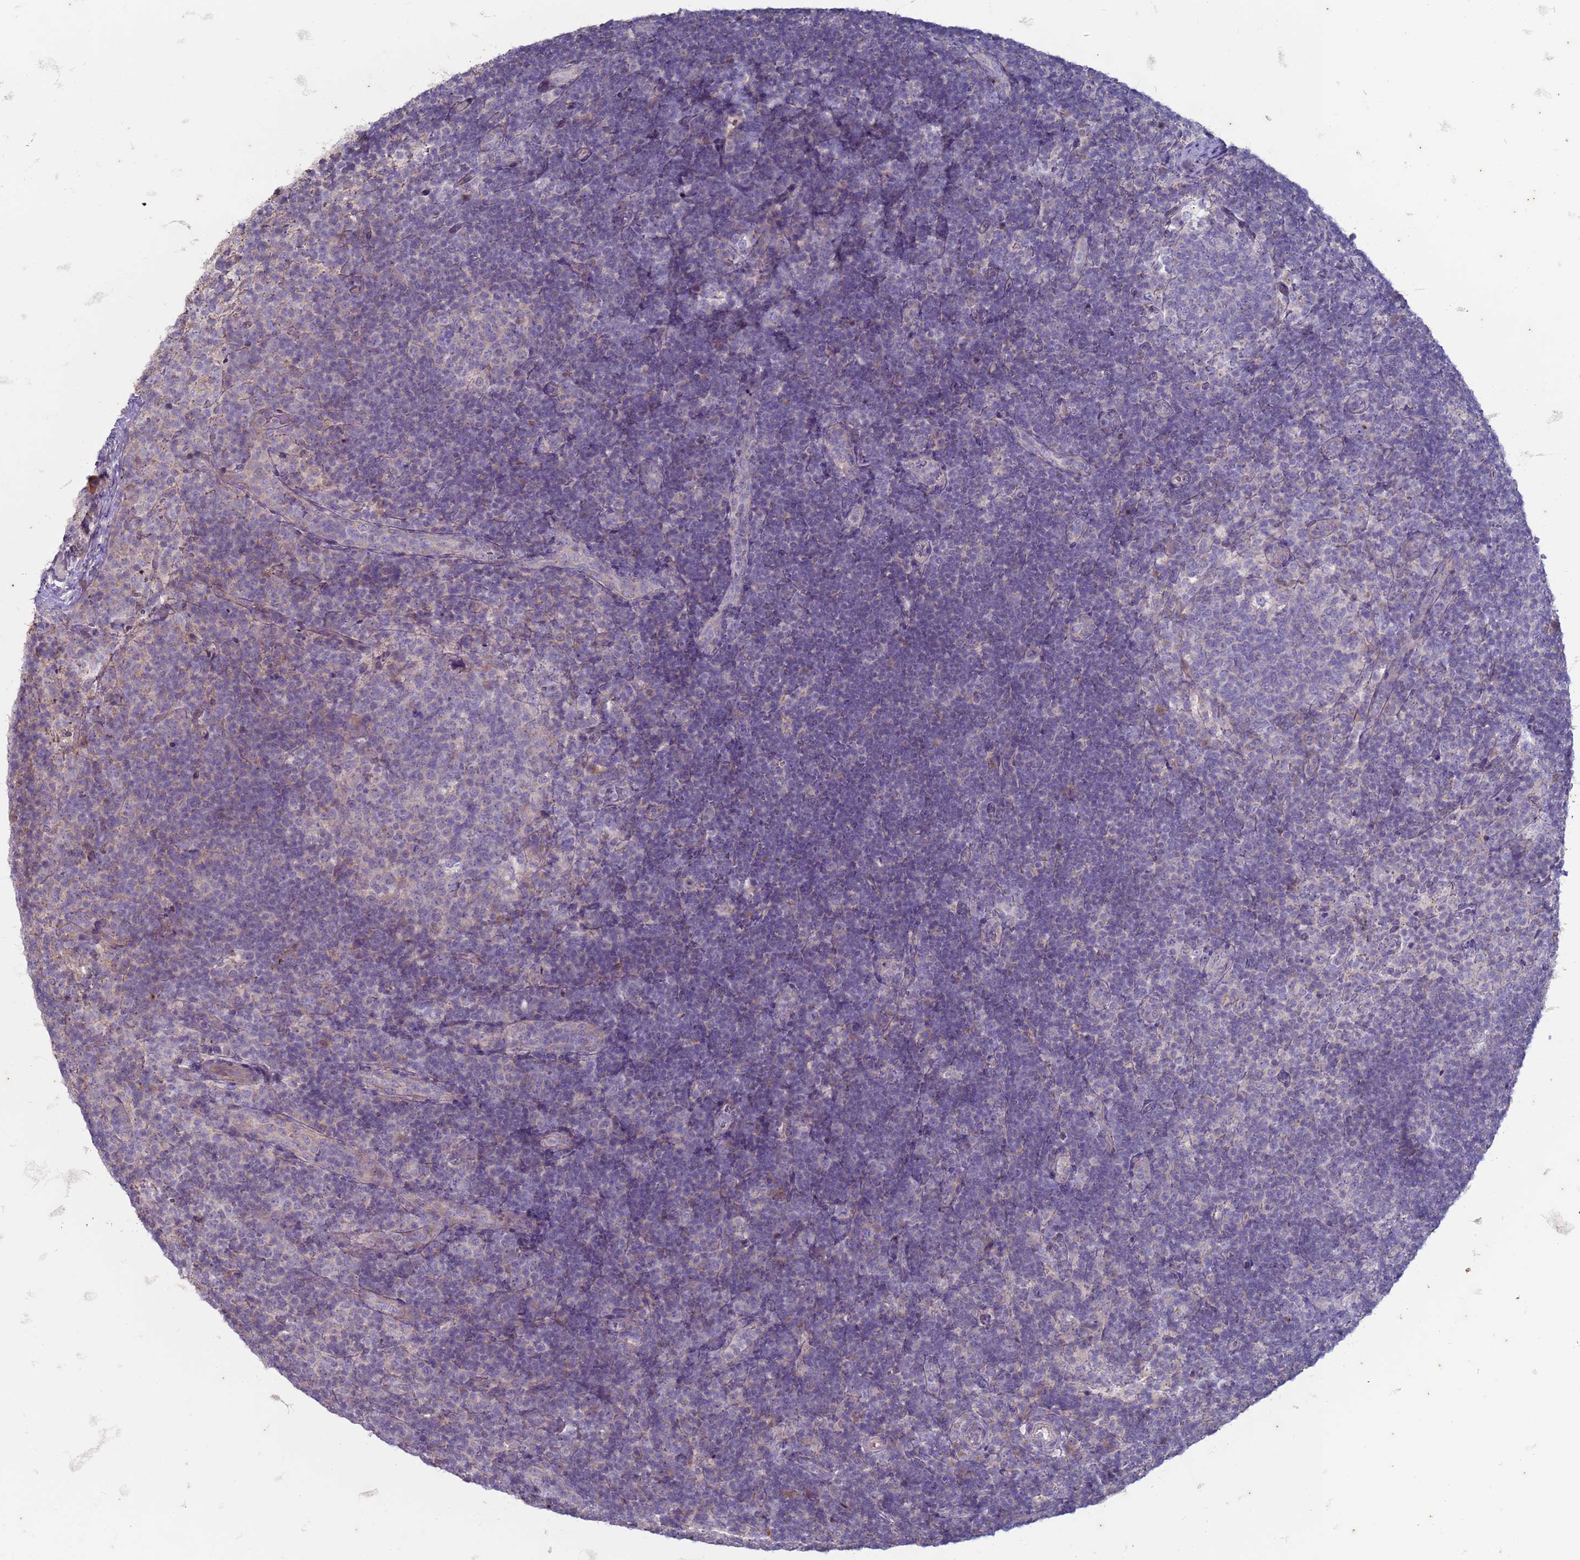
{"staining": {"intensity": "negative", "quantity": "none", "location": "none"}, "tissue": "lymph node", "cell_type": "Germinal center cells", "image_type": "normal", "snomed": [{"axis": "morphology", "description": "Normal tissue, NOS"}, {"axis": "topography", "description": "Lymph node"}], "caption": "DAB (3,3'-diaminobenzidine) immunohistochemical staining of unremarkable lymph node exhibits no significant expression in germinal center cells.", "gene": "SUCO", "patient": {"sex": "female", "age": 31}}